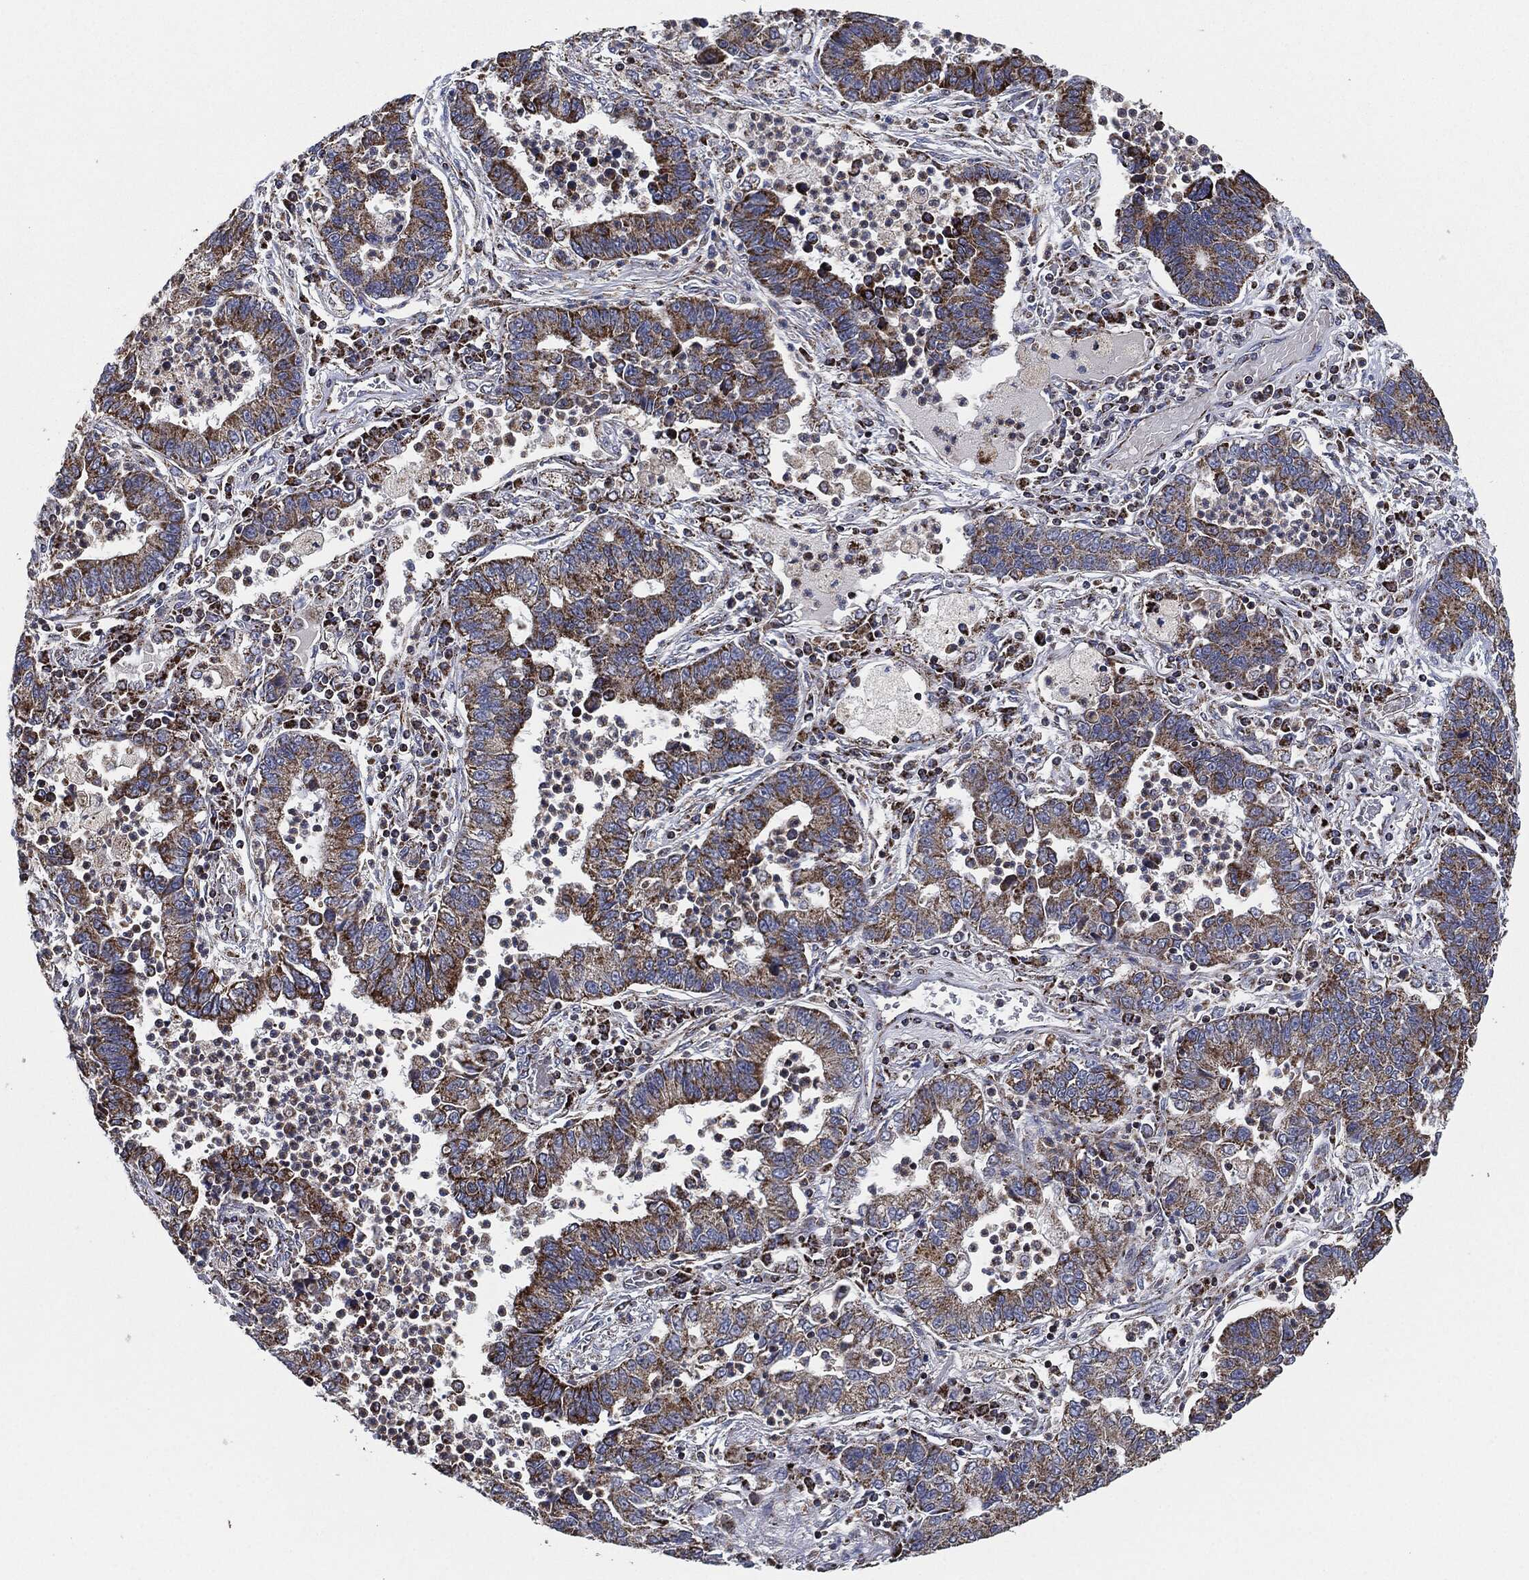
{"staining": {"intensity": "moderate", "quantity": ">75%", "location": "cytoplasmic/membranous"}, "tissue": "lung cancer", "cell_type": "Tumor cells", "image_type": "cancer", "snomed": [{"axis": "morphology", "description": "Adenocarcinoma, NOS"}, {"axis": "topography", "description": "Lung"}], "caption": "Lung adenocarcinoma tissue shows moderate cytoplasmic/membranous expression in about >75% of tumor cells, visualized by immunohistochemistry. (brown staining indicates protein expression, while blue staining denotes nuclei).", "gene": "NDUFV2", "patient": {"sex": "female", "age": 57}}